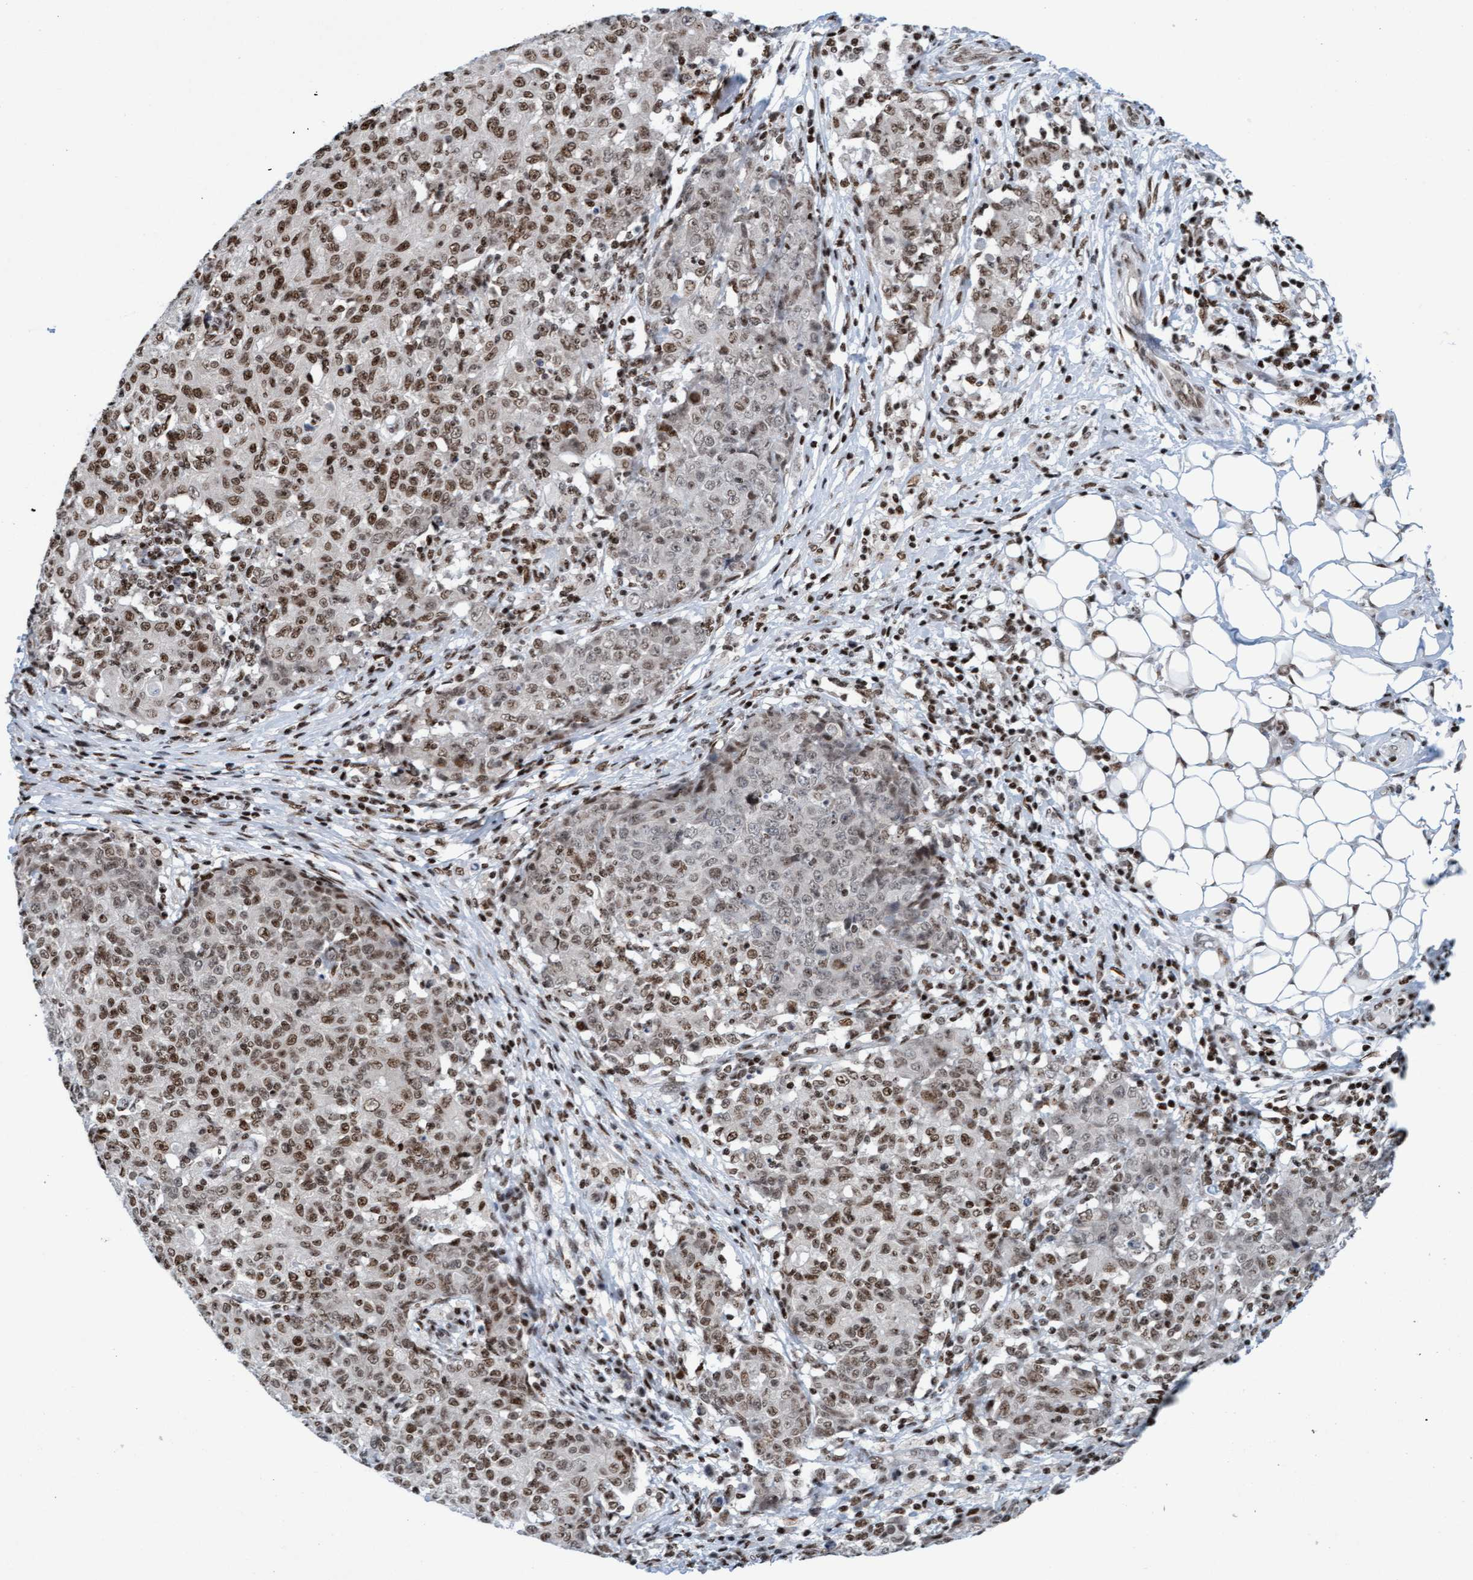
{"staining": {"intensity": "moderate", "quantity": ">75%", "location": "nuclear"}, "tissue": "ovarian cancer", "cell_type": "Tumor cells", "image_type": "cancer", "snomed": [{"axis": "morphology", "description": "Carcinoma, endometroid"}, {"axis": "topography", "description": "Ovary"}], "caption": "Immunohistochemistry histopathology image of human endometroid carcinoma (ovarian) stained for a protein (brown), which reveals medium levels of moderate nuclear staining in approximately >75% of tumor cells.", "gene": "GLRX2", "patient": {"sex": "female", "age": 42}}